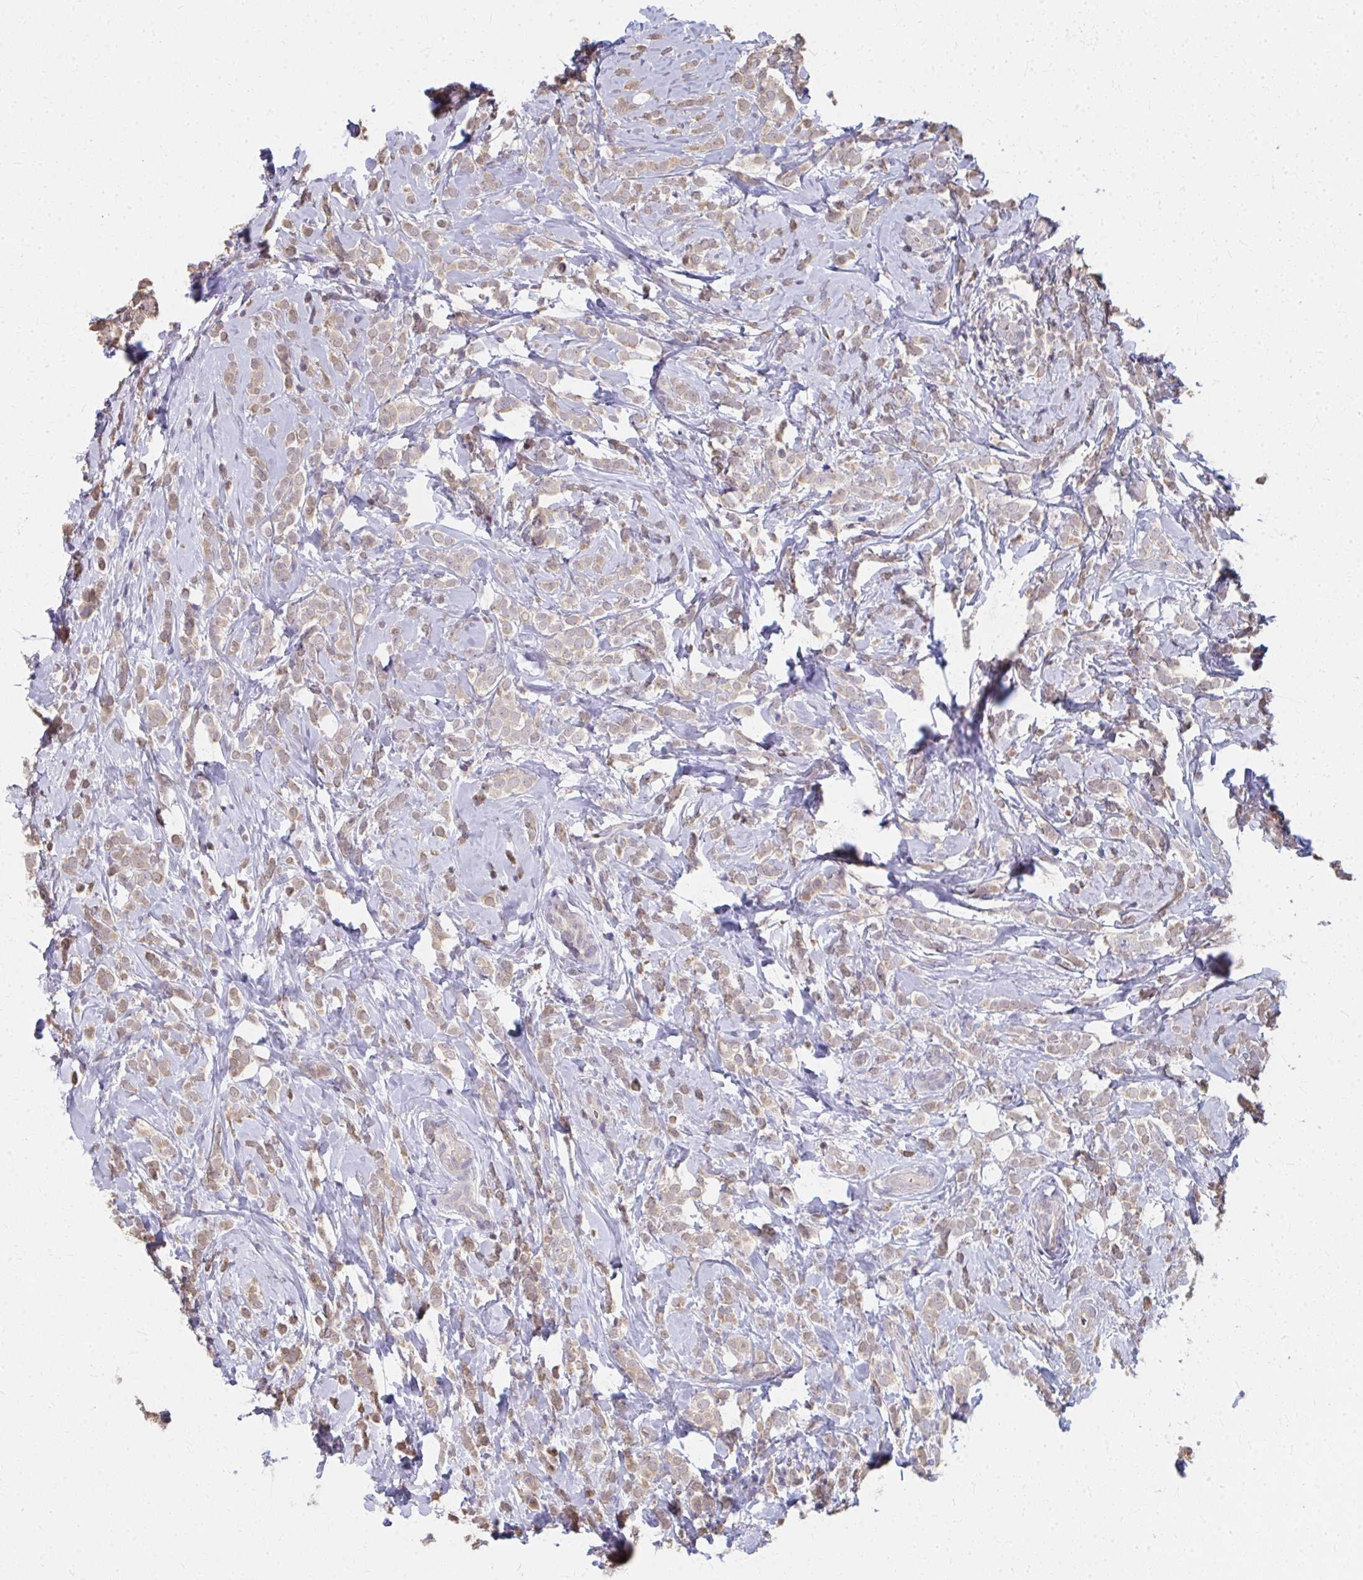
{"staining": {"intensity": "weak", "quantity": ">75%", "location": "cytoplasmic/membranous"}, "tissue": "breast cancer", "cell_type": "Tumor cells", "image_type": "cancer", "snomed": [{"axis": "morphology", "description": "Lobular carcinoma"}, {"axis": "topography", "description": "Breast"}], "caption": "Immunohistochemical staining of human breast cancer (lobular carcinoma) reveals weak cytoplasmic/membranous protein positivity in about >75% of tumor cells. The protein is stained brown, and the nuclei are stained in blue (DAB IHC with brightfield microscopy, high magnification).", "gene": "RABGAP1L", "patient": {"sex": "female", "age": 49}}